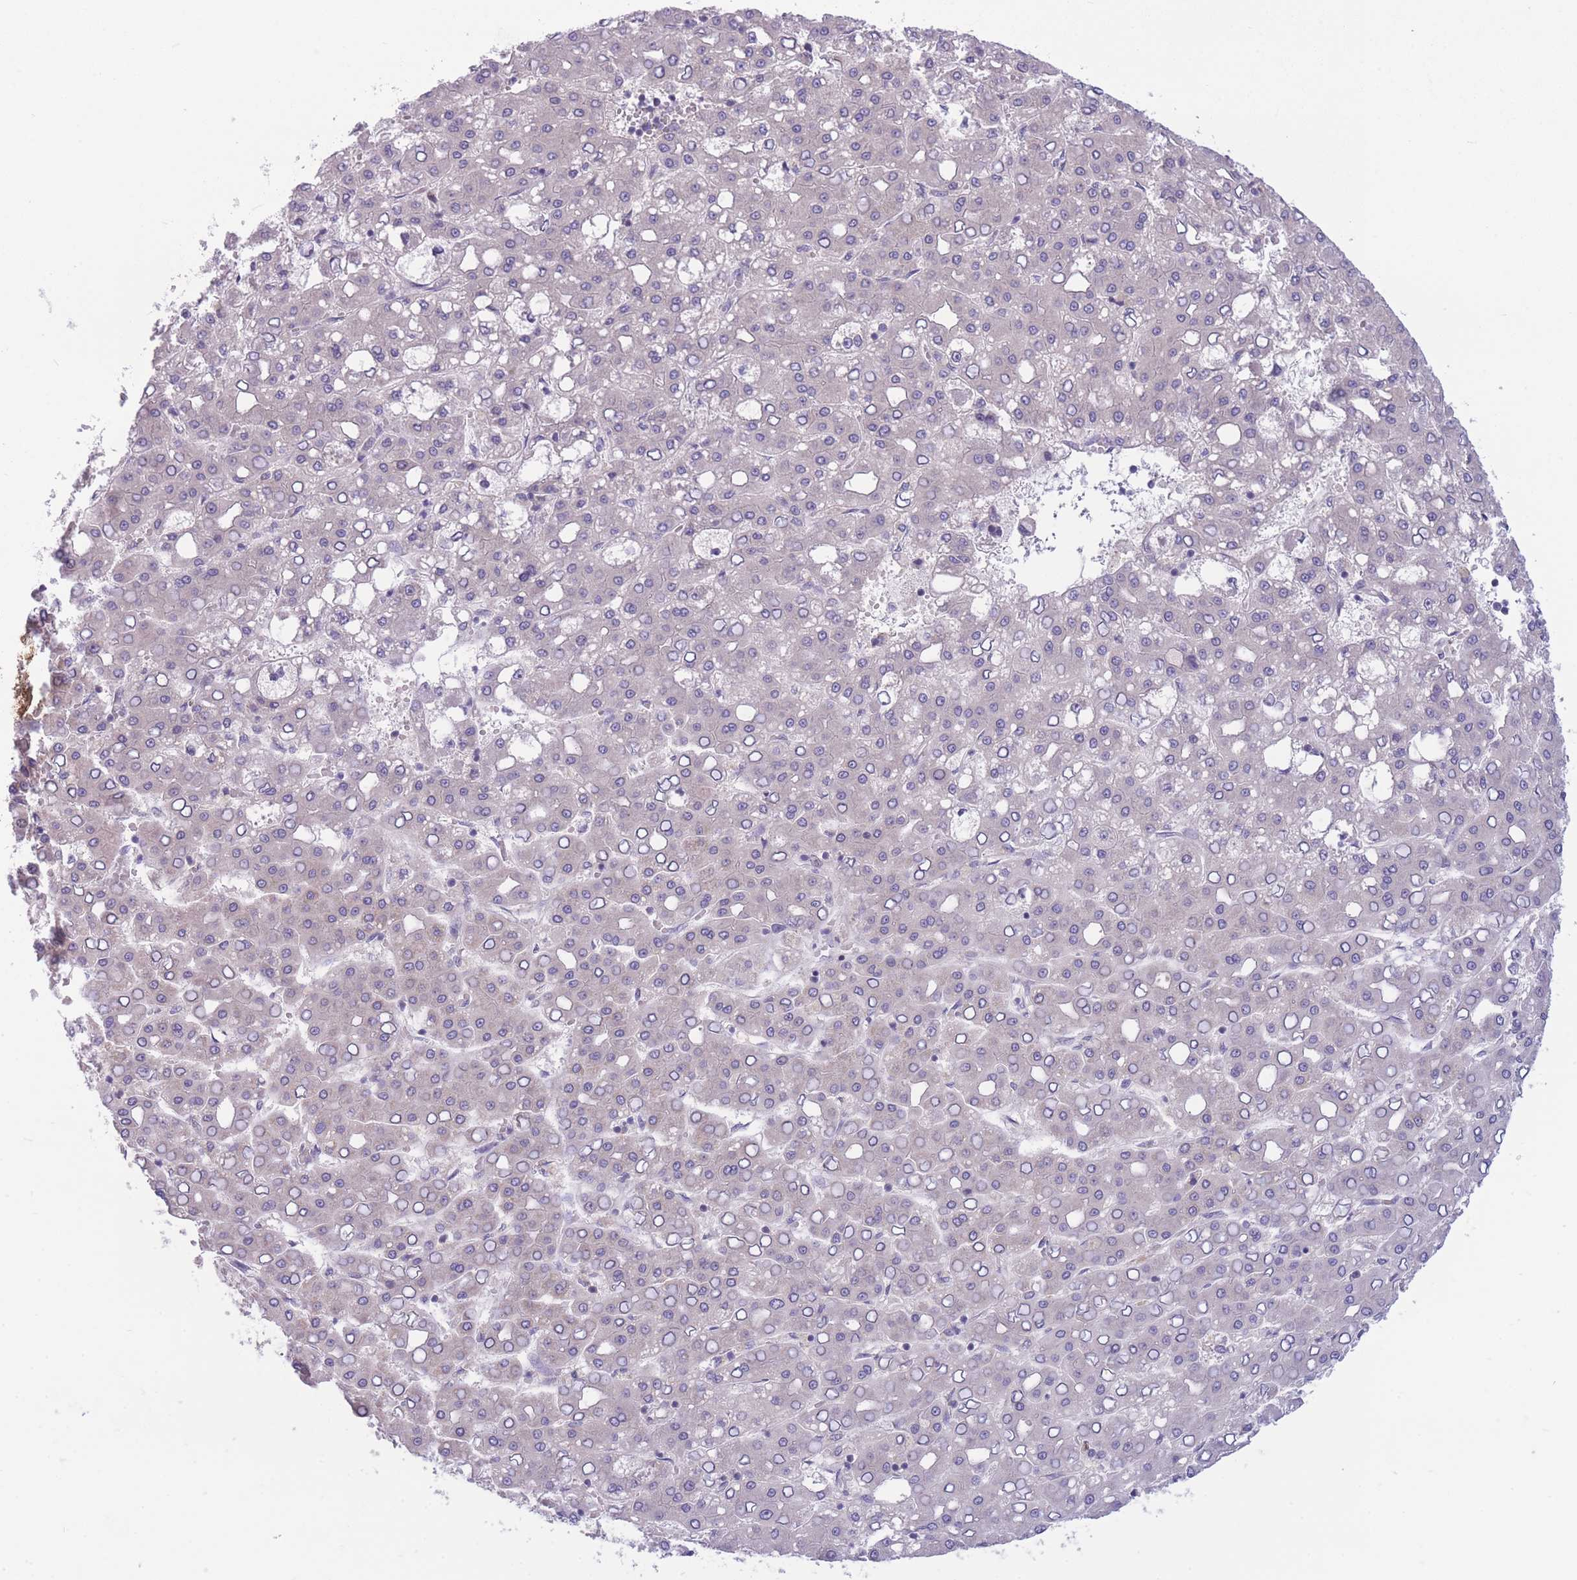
{"staining": {"intensity": "weak", "quantity": "<25%", "location": "cytoplasmic/membranous"}, "tissue": "liver cancer", "cell_type": "Tumor cells", "image_type": "cancer", "snomed": [{"axis": "morphology", "description": "Carcinoma, Hepatocellular, NOS"}, {"axis": "topography", "description": "Liver"}], "caption": "This is an immunohistochemistry histopathology image of human liver cancer (hepatocellular carcinoma). There is no positivity in tumor cells.", "gene": "CDC25B", "patient": {"sex": "male", "age": 65}}